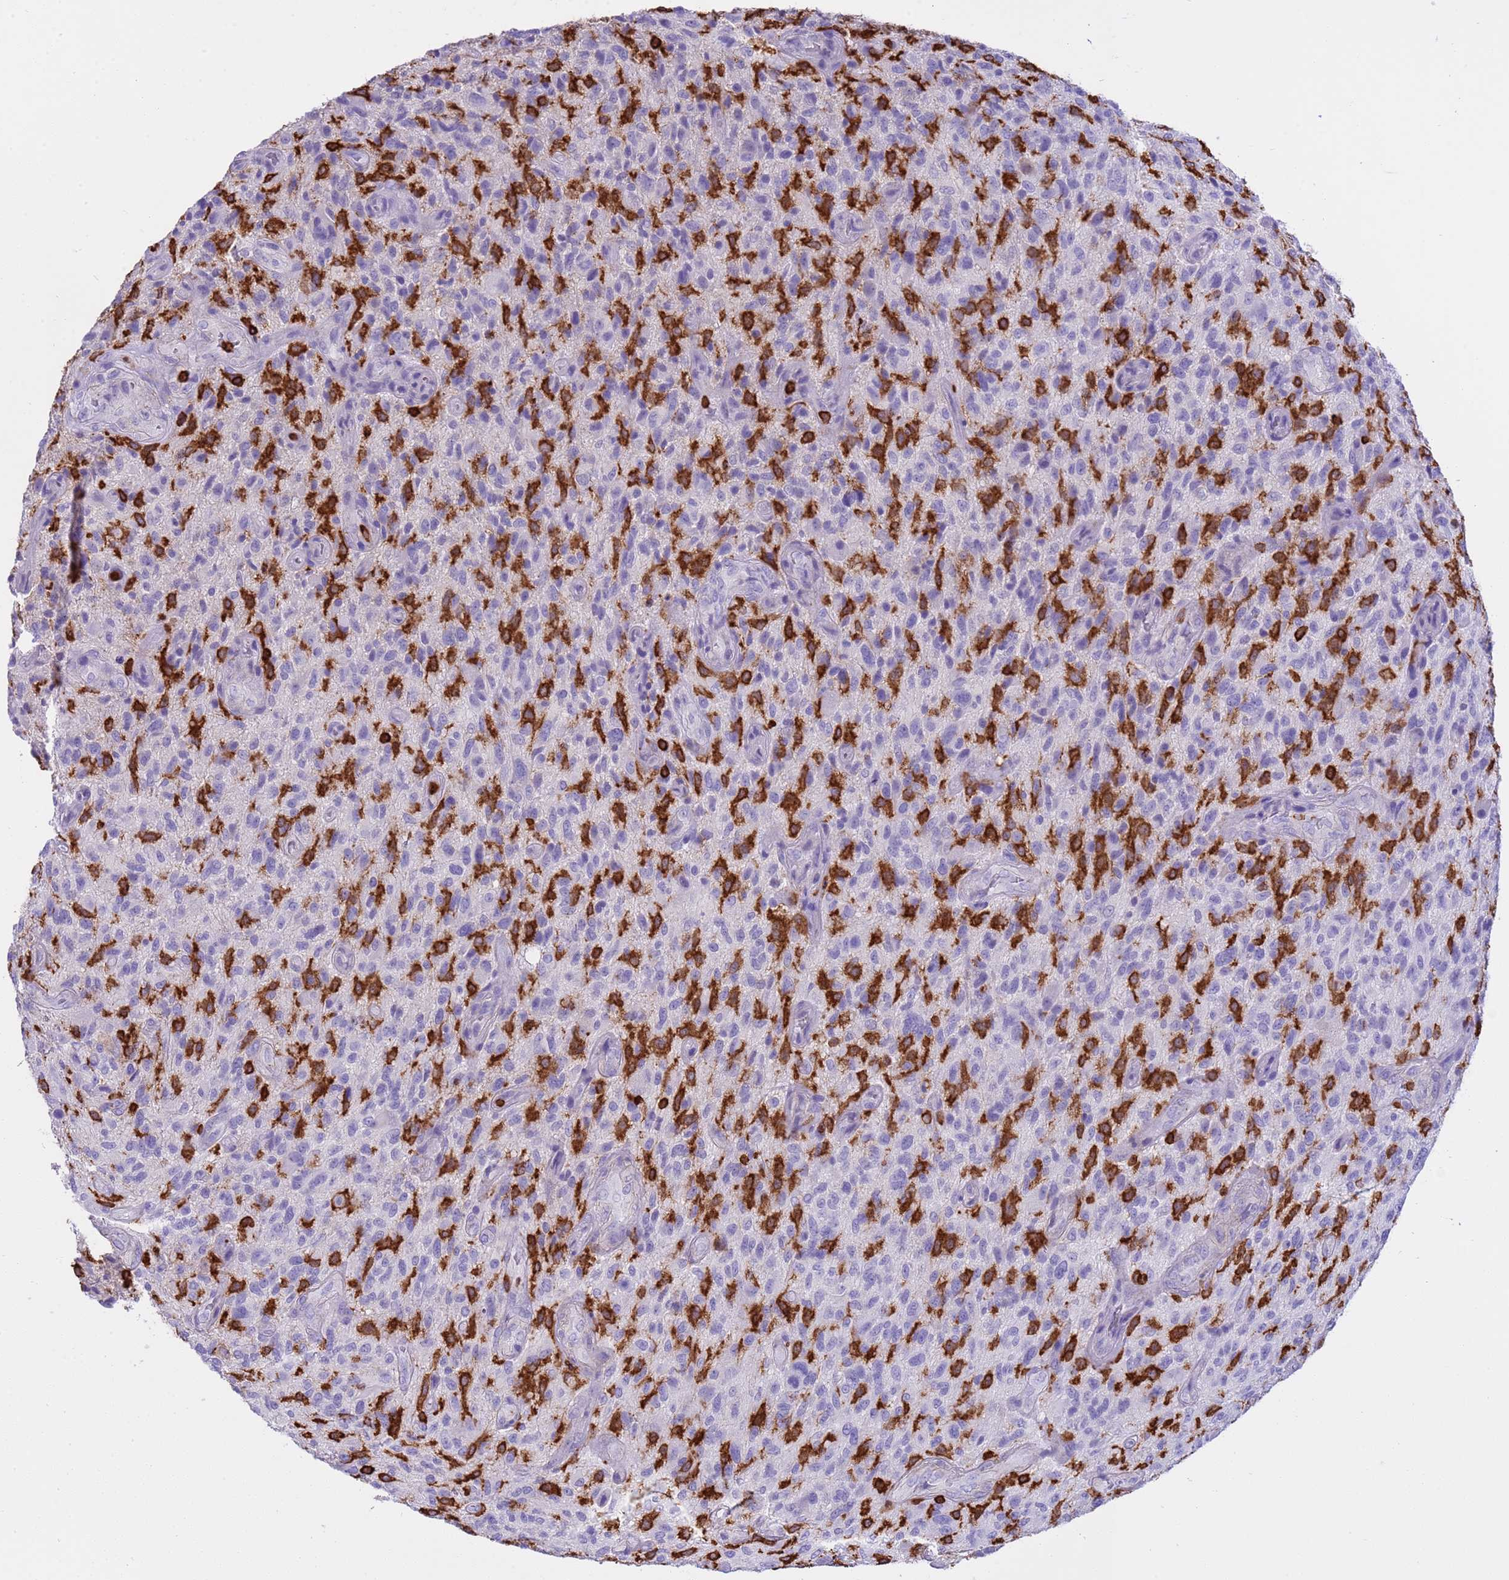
{"staining": {"intensity": "negative", "quantity": "none", "location": "none"}, "tissue": "glioma", "cell_type": "Tumor cells", "image_type": "cancer", "snomed": [{"axis": "morphology", "description": "Glioma, malignant, High grade"}, {"axis": "topography", "description": "Brain"}], "caption": "High power microscopy histopathology image of an immunohistochemistry (IHC) photomicrograph of glioma, revealing no significant staining in tumor cells.", "gene": "IRF5", "patient": {"sex": "male", "age": 47}}